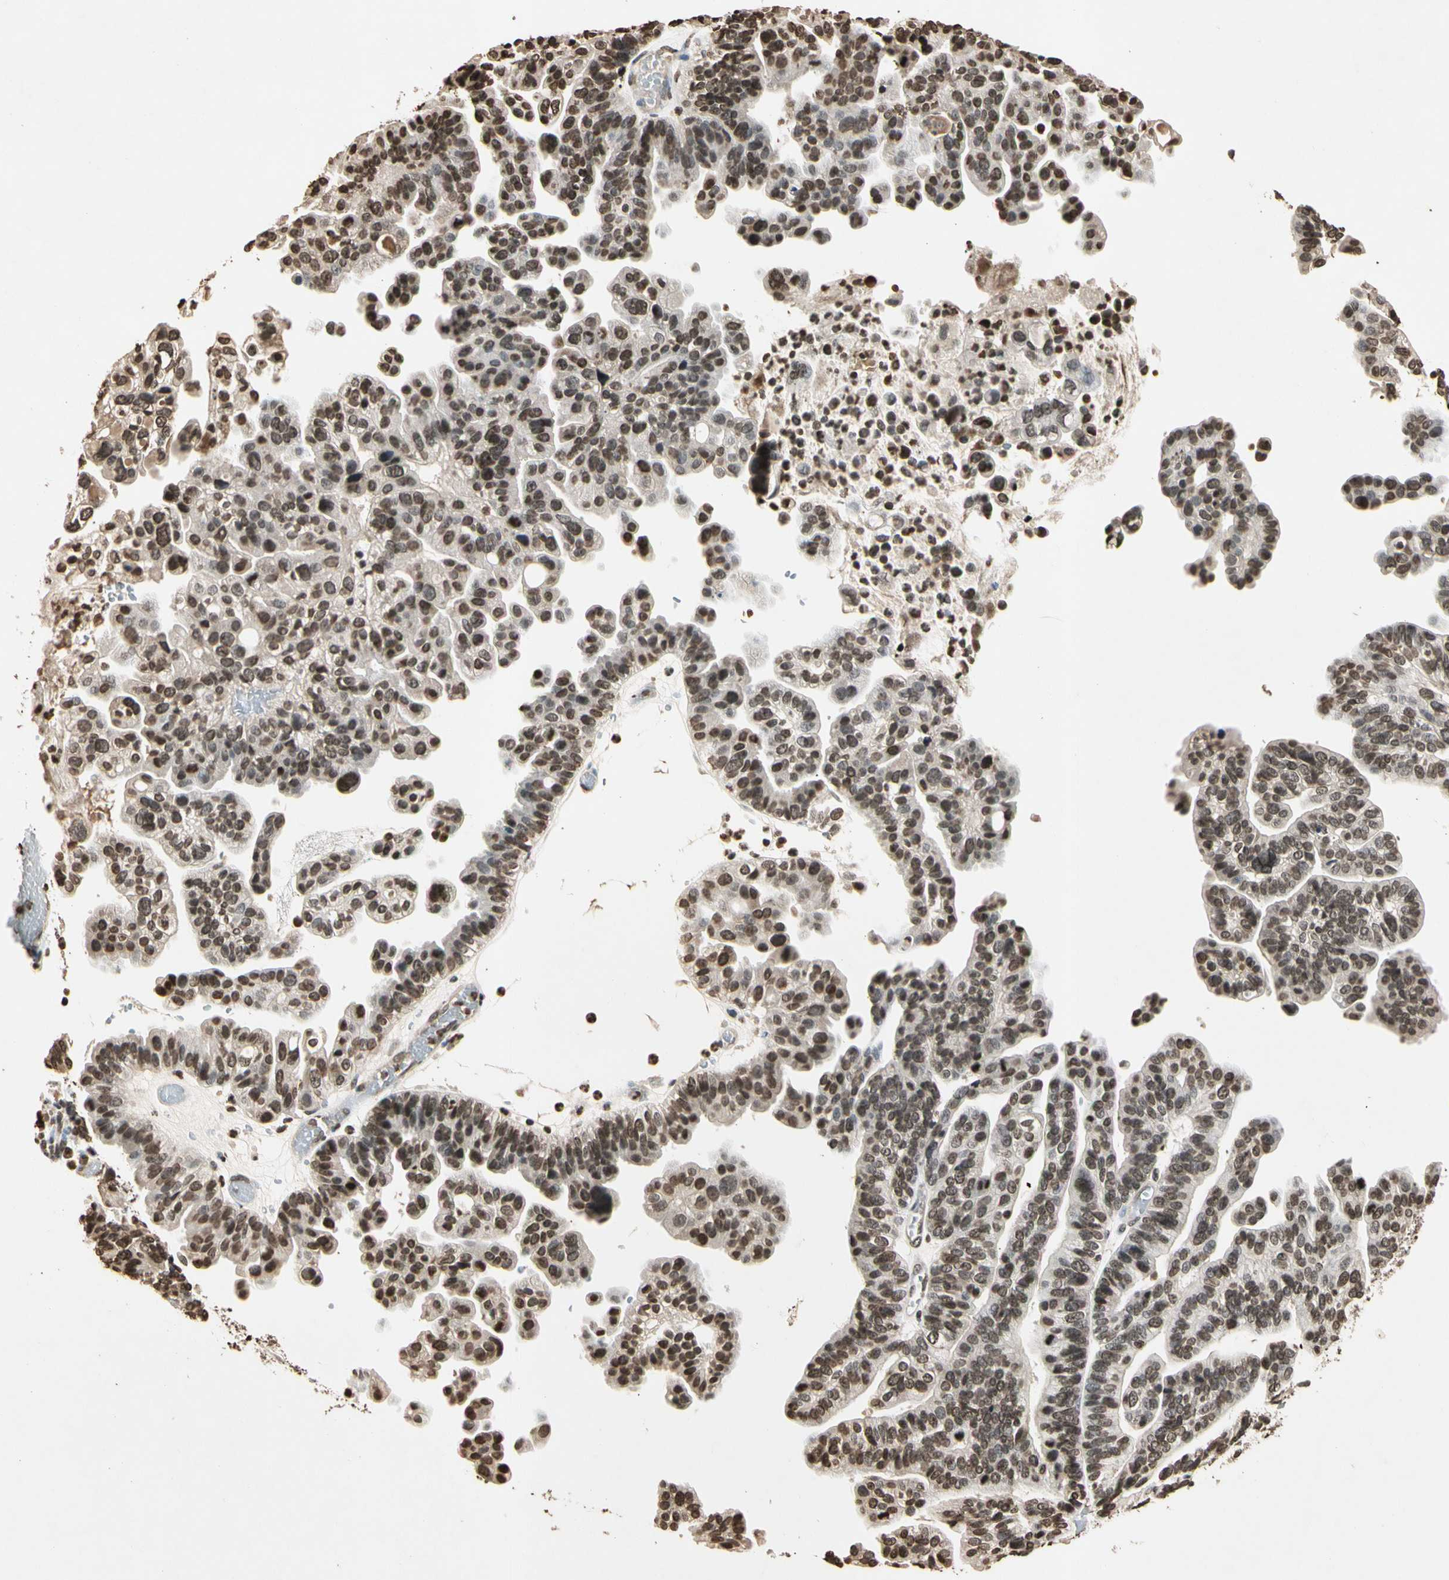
{"staining": {"intensity": "weak", "quantity": "25%-75%", "location": "nuclear"}, "tissue": "ovarian cancer", "cell_type": "Tumor cells", "image_type": "cancer", "snomed": [{"axis": "morphology", "description": "Cystadenocarcinoma, serous, NOS"}, {"axis": "topography", "description": "Ovary"}], "caption": "Protein expression analysis of human ovarian cancer reveals weak nuclear positivity in about 25%-75% of tumor cells.", "gene": "TOP1", "patient": {"sex": "female", "age": 56}}